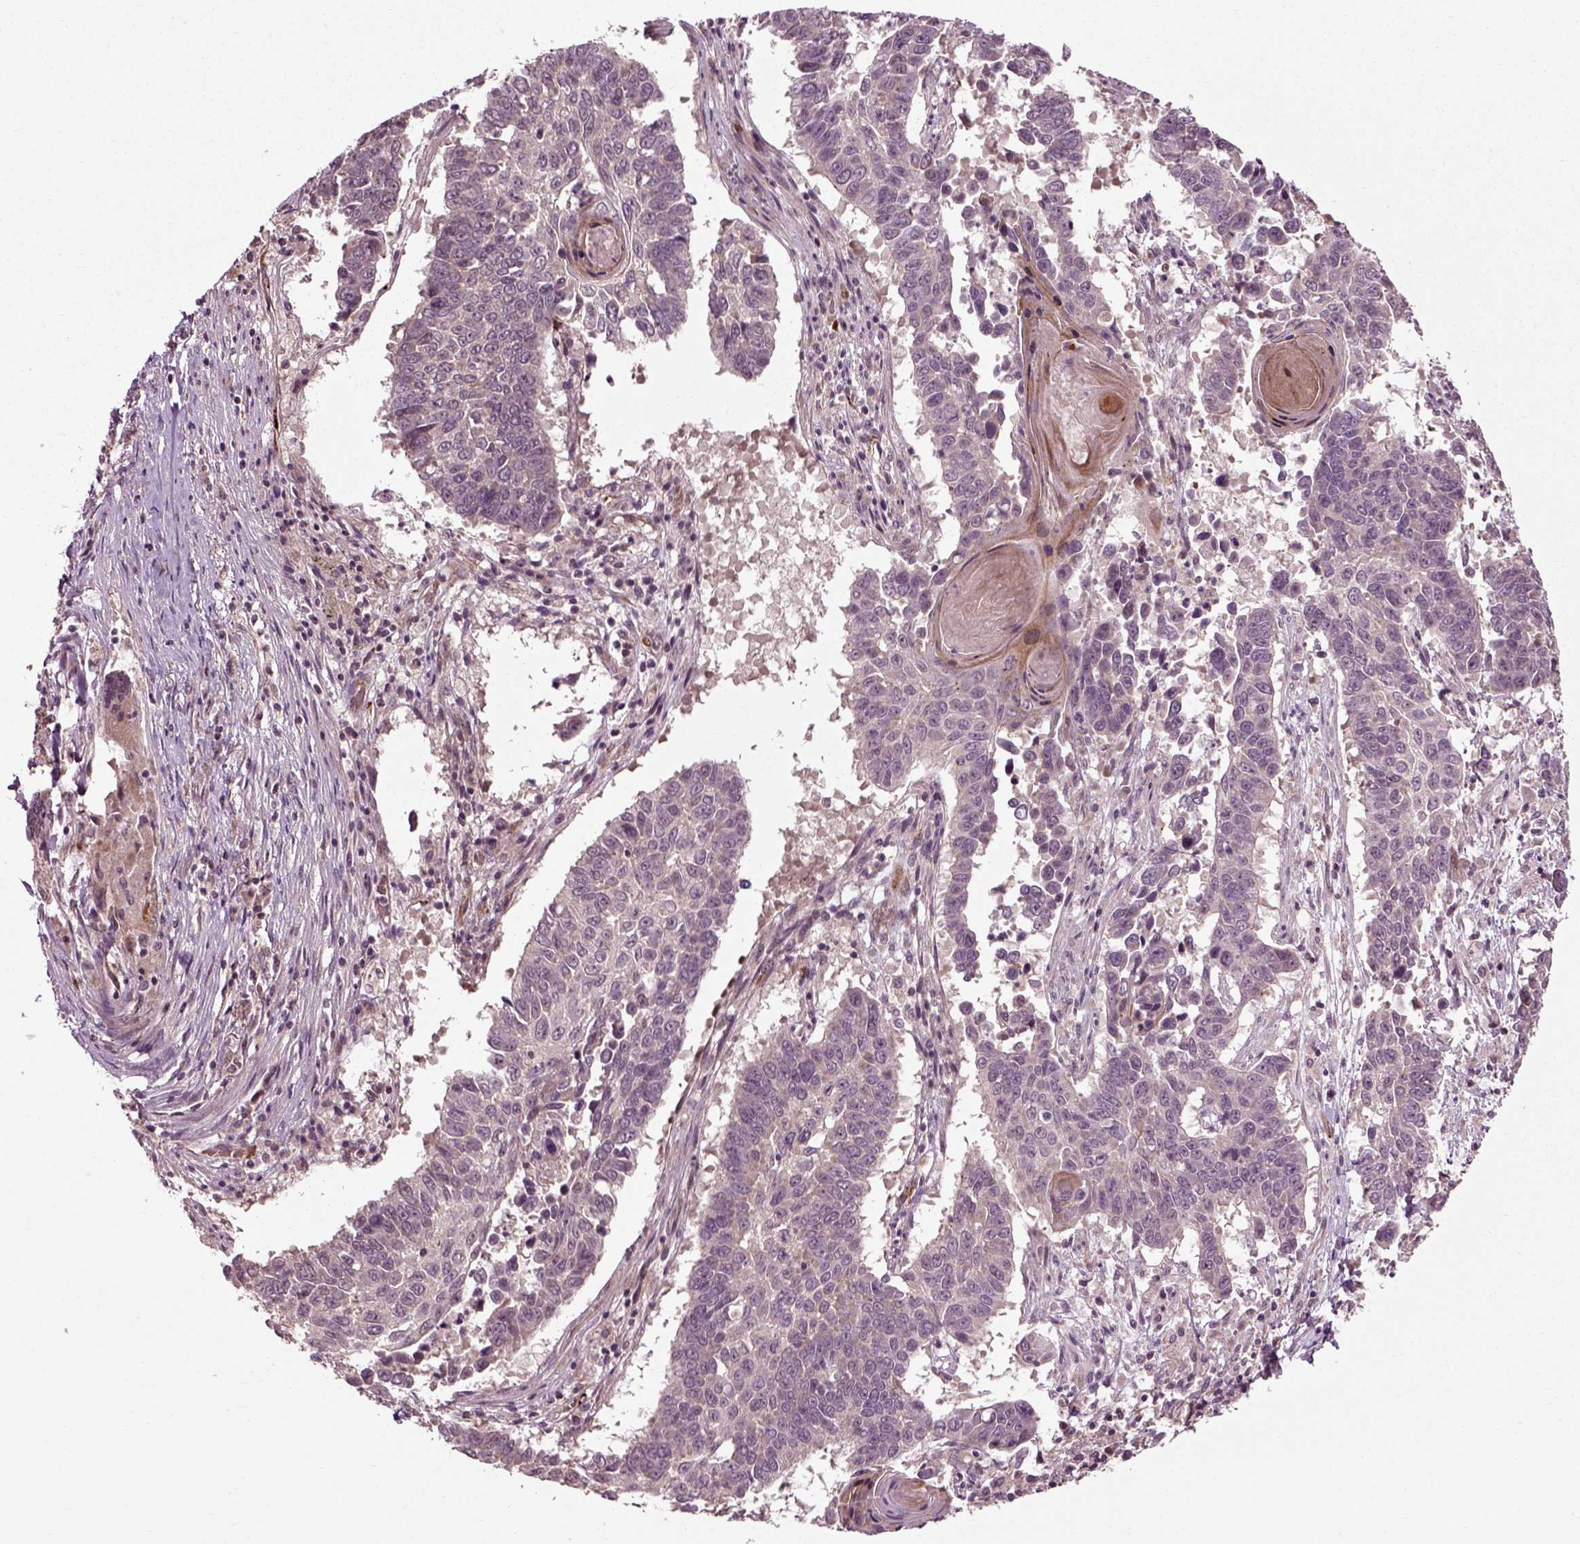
{"staining": {"intensity": "negative", "quantity": "none", "location": "none"}, "tissue": "lung cancer", "cell_type": "Tumor cells", "image_type": "cancer", "snomed": [{"axis": "morphology", "description": "Squamous cell carcinoma, NOS"}, {"axis": "topography", "description": "Lung"}], "caption": "Tumor cells show no significant protein positivity in lung cancer. (Stains: DAB (3,3'-diaminobenzidine) immunohistochemistry with hematoxylin counter stain, Microscopy: brightfield microscopy at high magnification).", "gene": "PLCD3", "patient": {"sex": "male", "age": 73}}